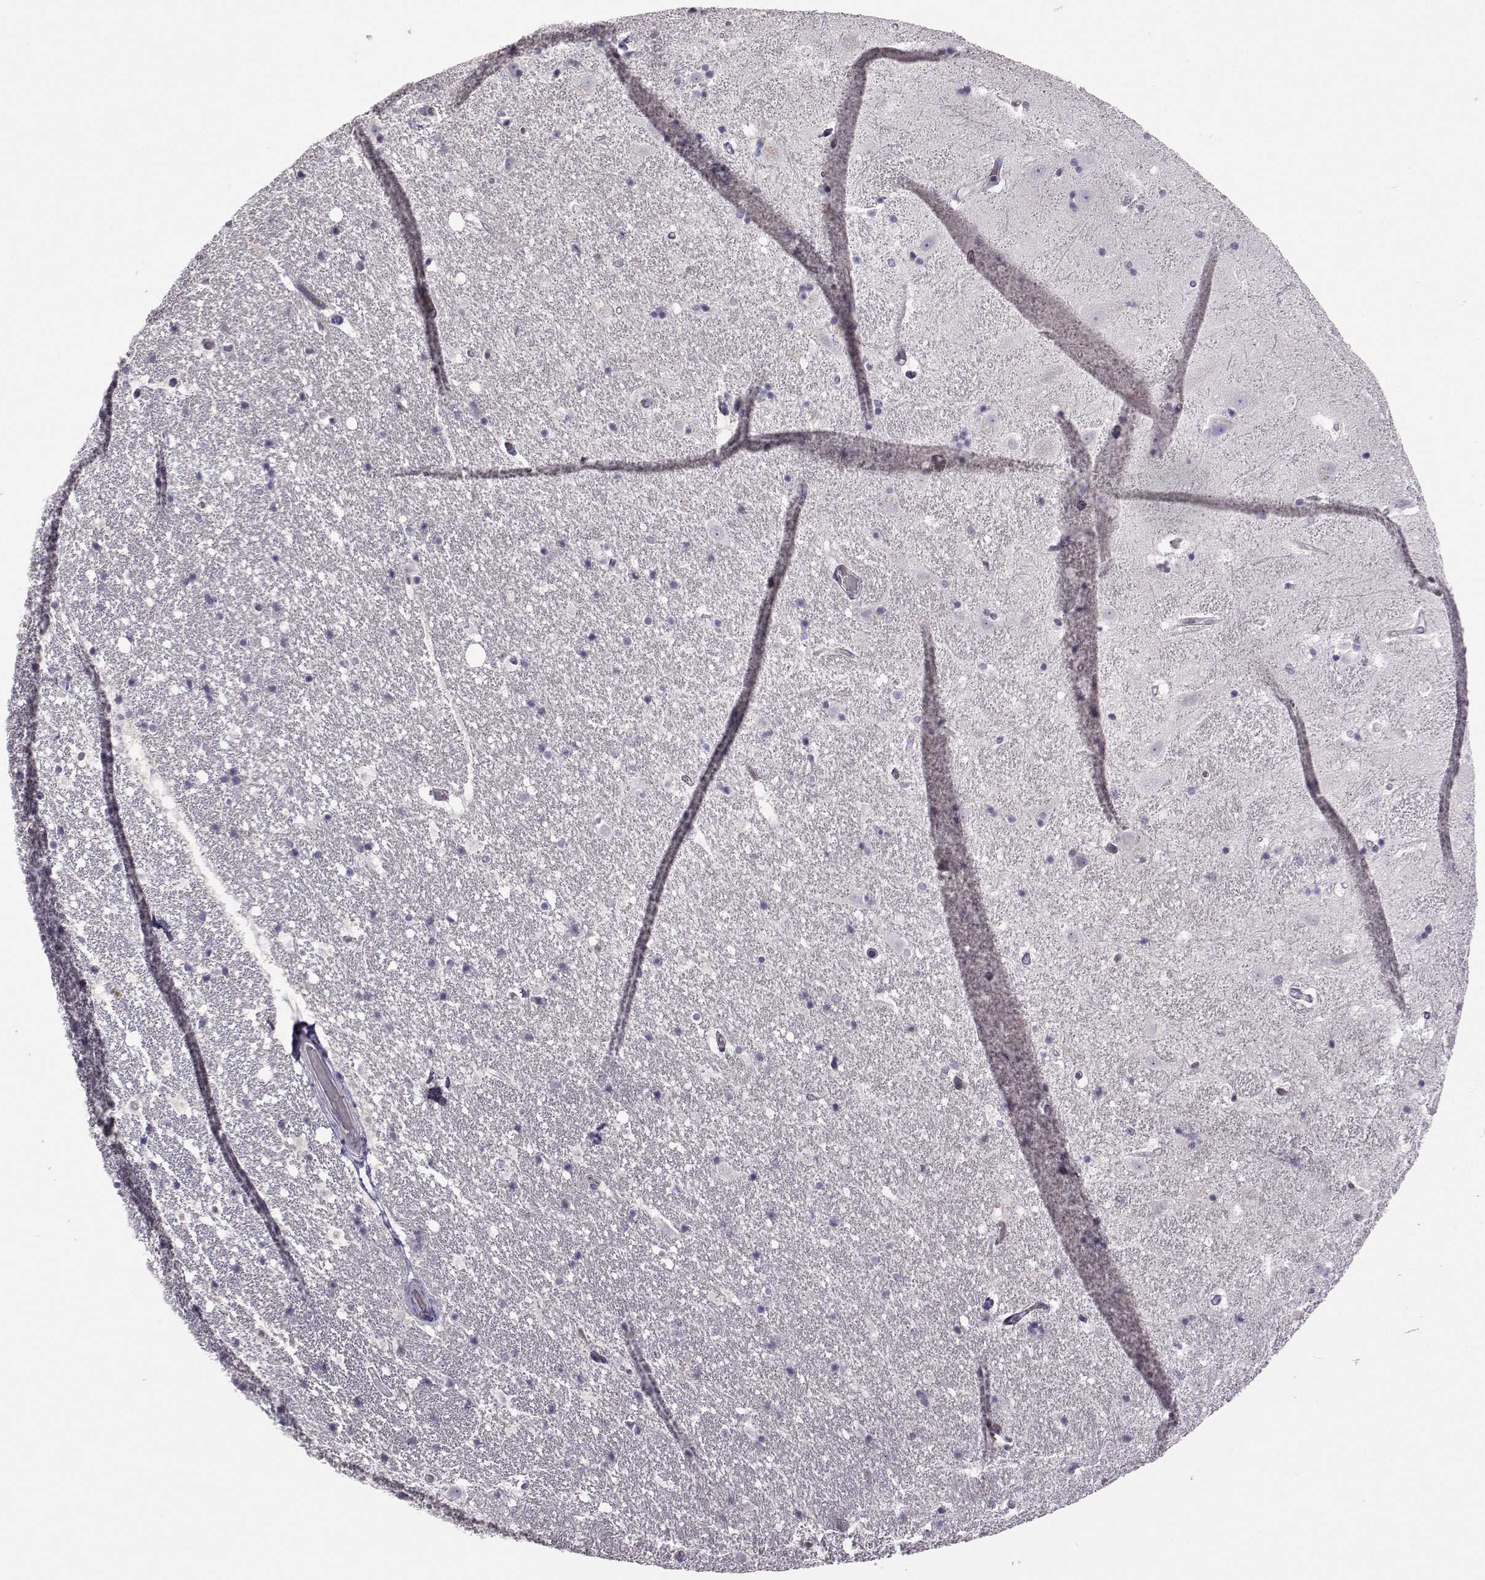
{"staining": {"intensity": "negative", "quantity": "none", "location": "none"}, "tissue": "hippocampus", "cell_type": "Glial cells", "image_type": "normal", "snomed": [{"axis": "morphology", "description": "Normal tissue, NOS"}, {"axis": "topography", "description": "Hippocampus"}], "caption": "An immunohistochemistry (IHC) histopathology image of unremarkable hippocampus is shown. There is no staining in glial cells of hippocampus.", "gene": "FCAMR", "patient": {"sex": "male", "age": 49}}